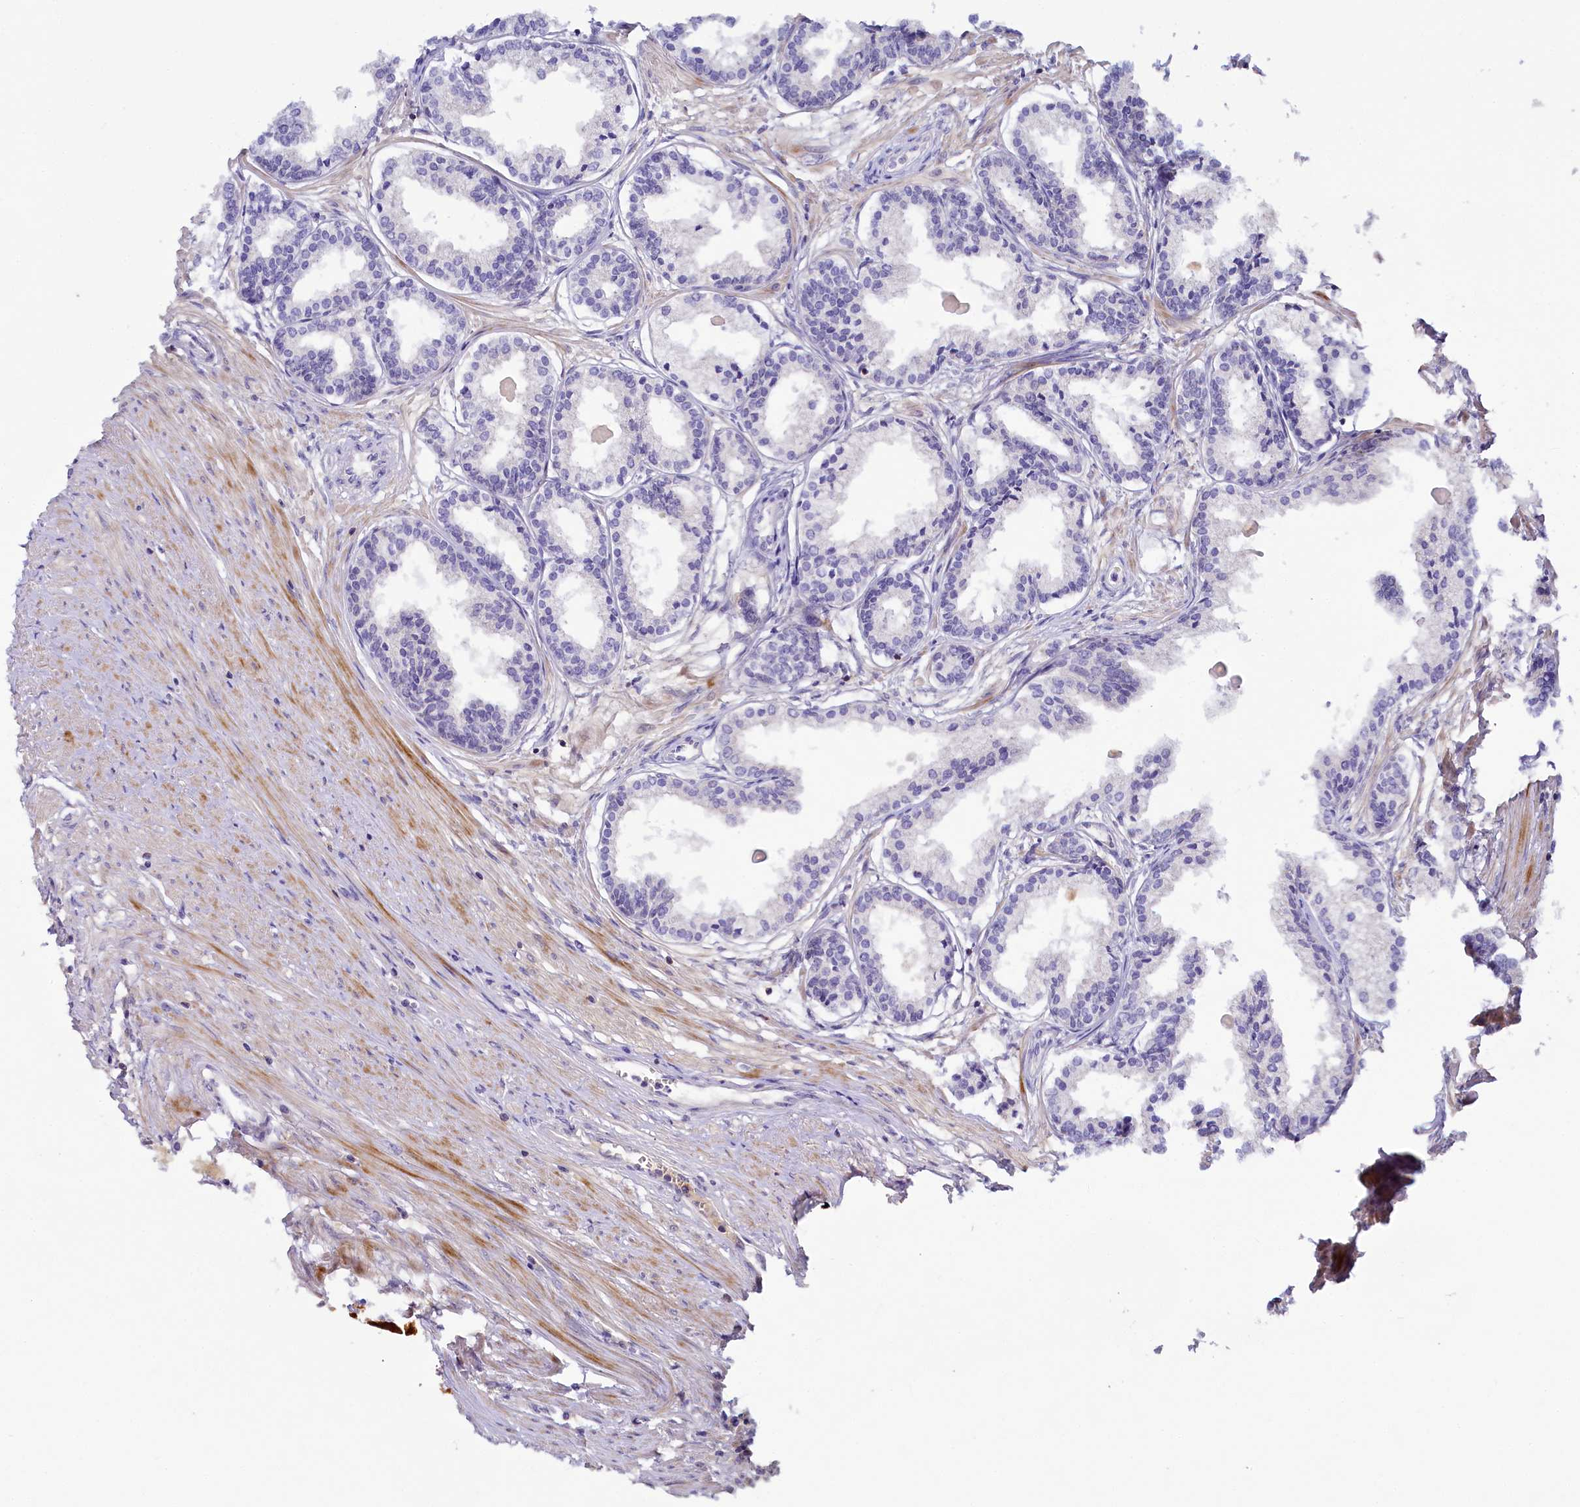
{"staining": {"intensity": "negative", "quantity": "none", "location": "none"}, "tissue": "prostate cancer", "cell_type": "Tumor cells", "image_type": "cancer", "snomed": [{"axis": "morphology", "description": "Adenocarcinoma, High grade"}, {"axis": "topography", "description": "Prostate"}], "caption": "A photomicrograph of human prostate cancer (high-grade adenocarcinoma) is negative for staining in tumor cells.", "gene": "FGFR2", "patient": {"sex": "male", "age": 68}}